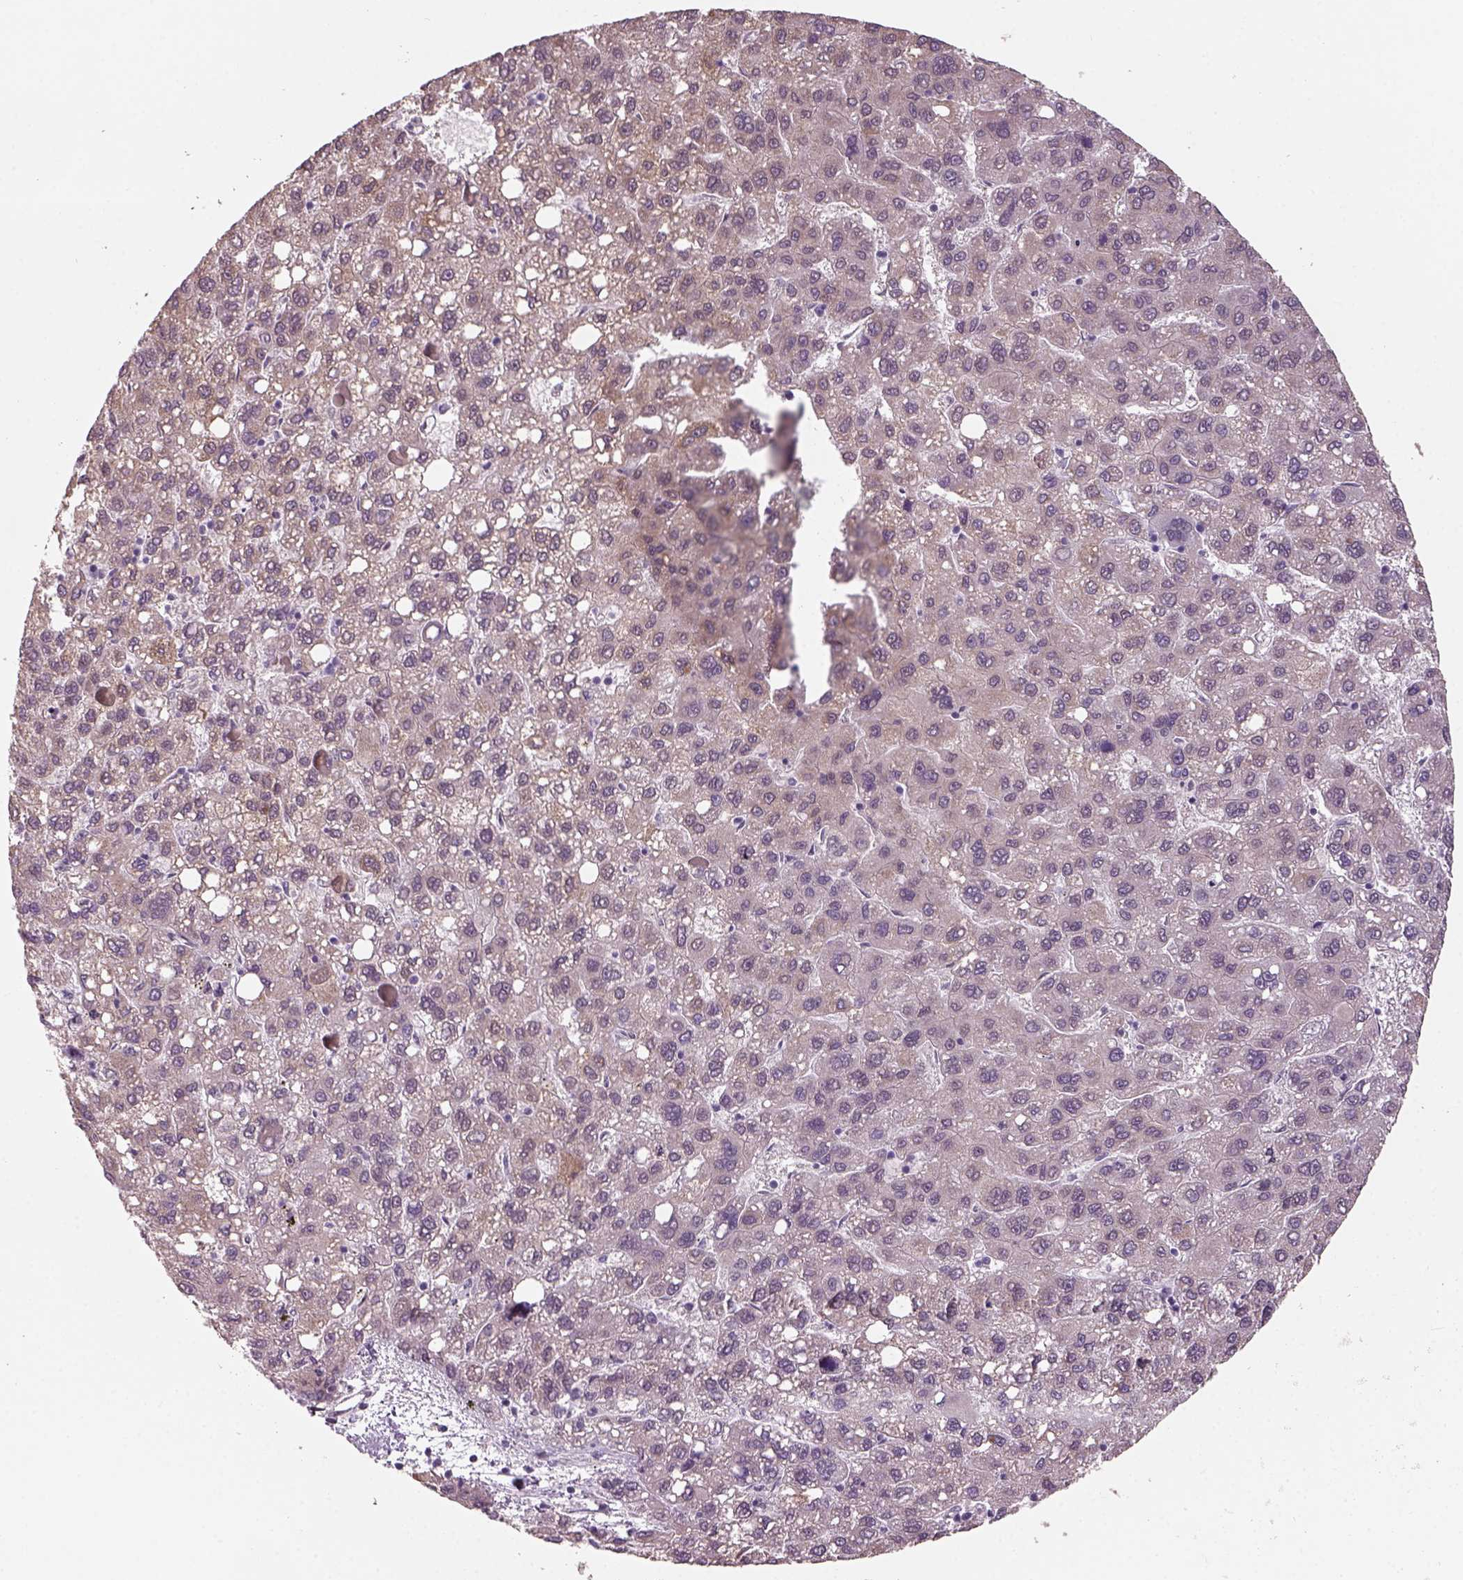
{"staining": {"intensity": "weak", "quantity": ">75%", "location": "cytoplasmic/membranous"}, "tissue": "liver cancer", "cell_type": "Tumor cells", "image_type": "cancer", "snomed": [{"axis": "morphology", "description": "Carcinoma, Hepatocellular, NOS"}, {"axis": "topography", "description": "Liver"}], "caption": "A histopathology image showing weak cytoplasmic/membranous staining in about >75% of tumor cells in liver hepatocellular carcinoma, as visualized by brown immunohistochemical staining.", "gene": "NAT8", "patient": {"sex": "female", "age": 82}}